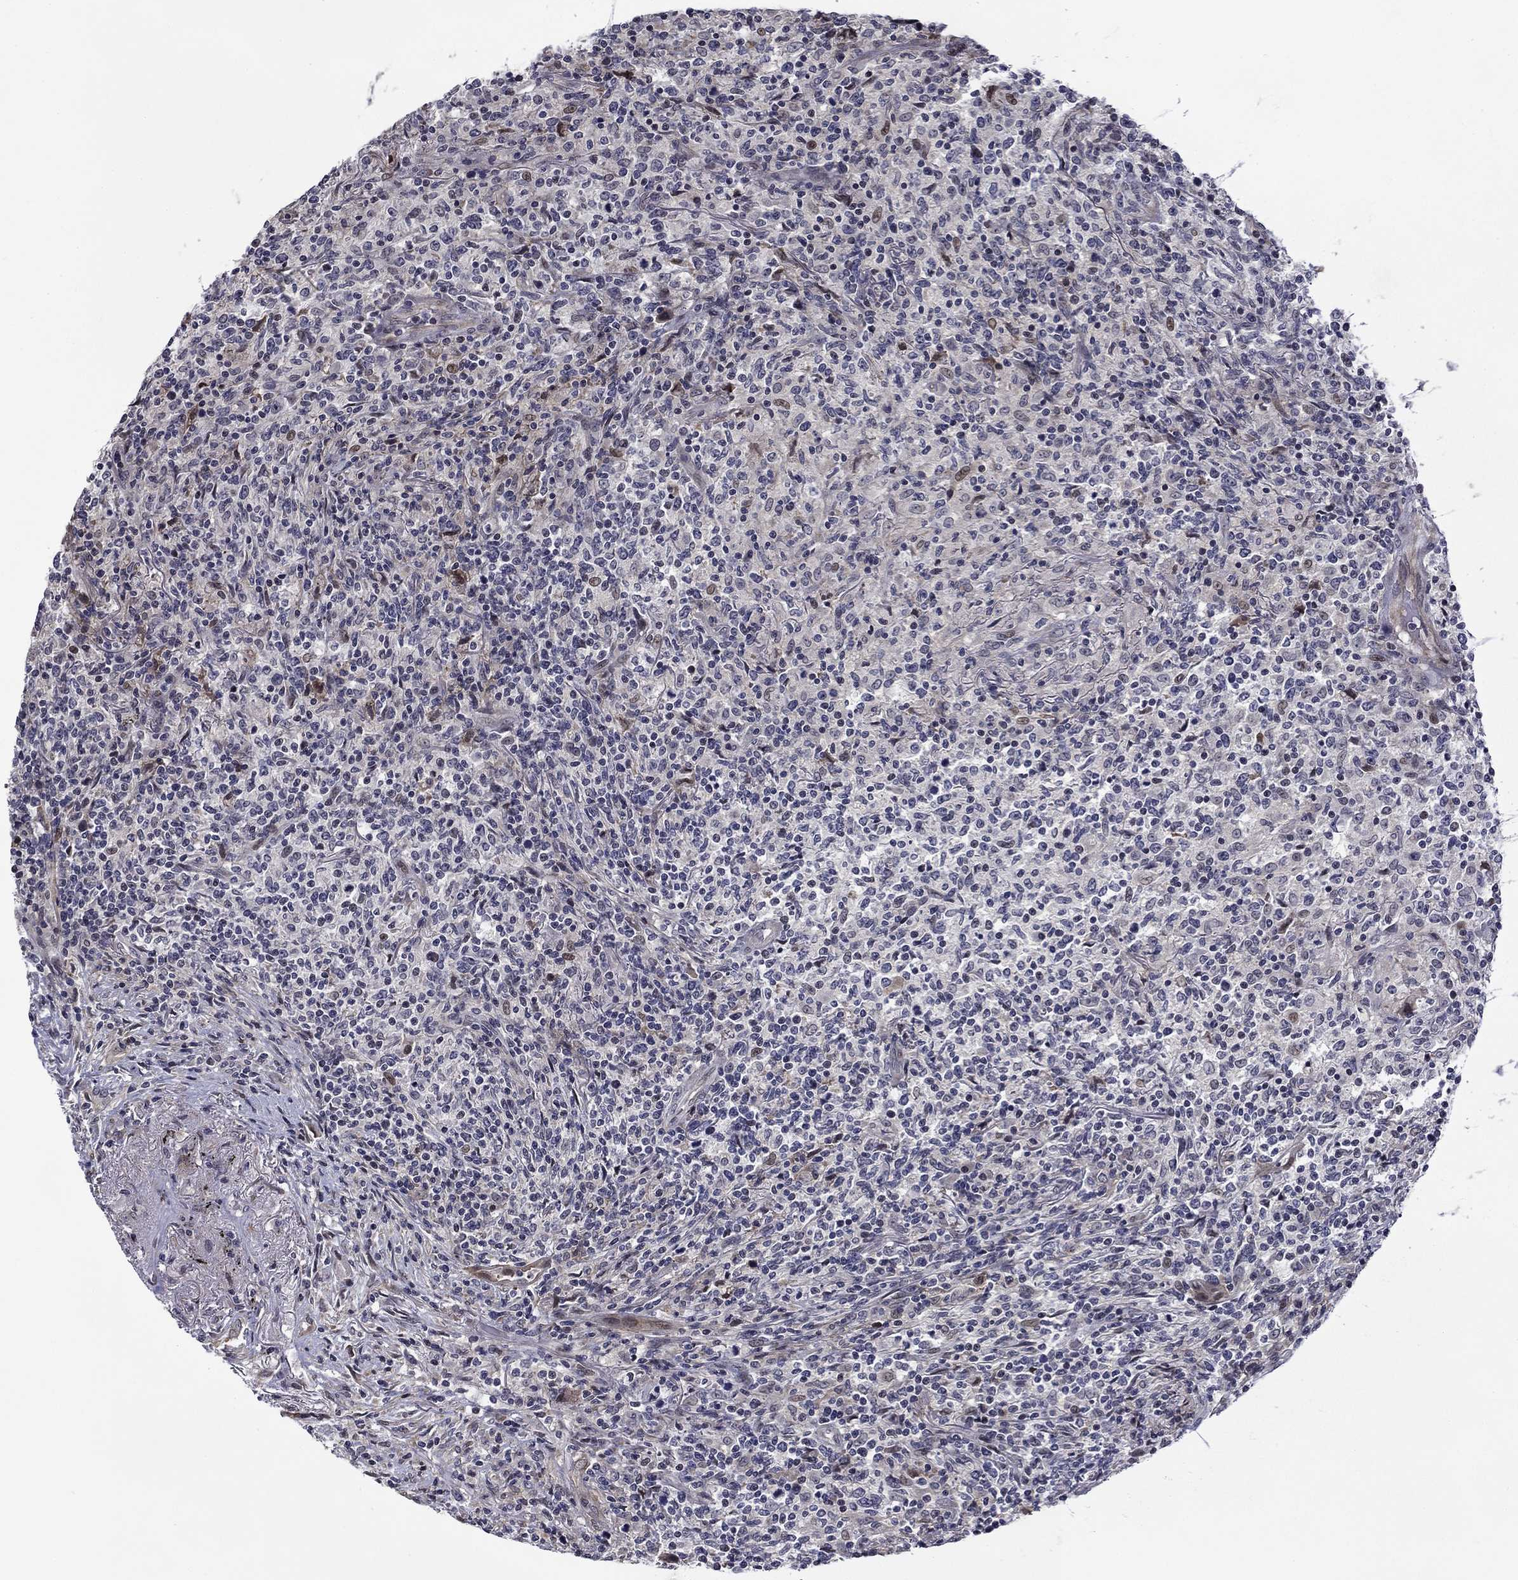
{"staining": {"intensity": "negative", "quantity": "none", "location": "none"}, "tissue": "lymphoma", "cell_type": "Tumor cells", "image_type": "cancer", "snomed": [{"axis": "morphology", "description": "Malignant lymphoma, non-Hodgkin's type, High grade"}, {"axis": "topography", "description": "Lung"}], "caption": "The immunohistochemistry (IHC) micrograph has no significant staining in tumor cells of malignant lymphoma, non-Hodgkin's type (high-grade) tissue.", "gene": "B3GAT1", "patient": {"sex": "male", "age": 79}}